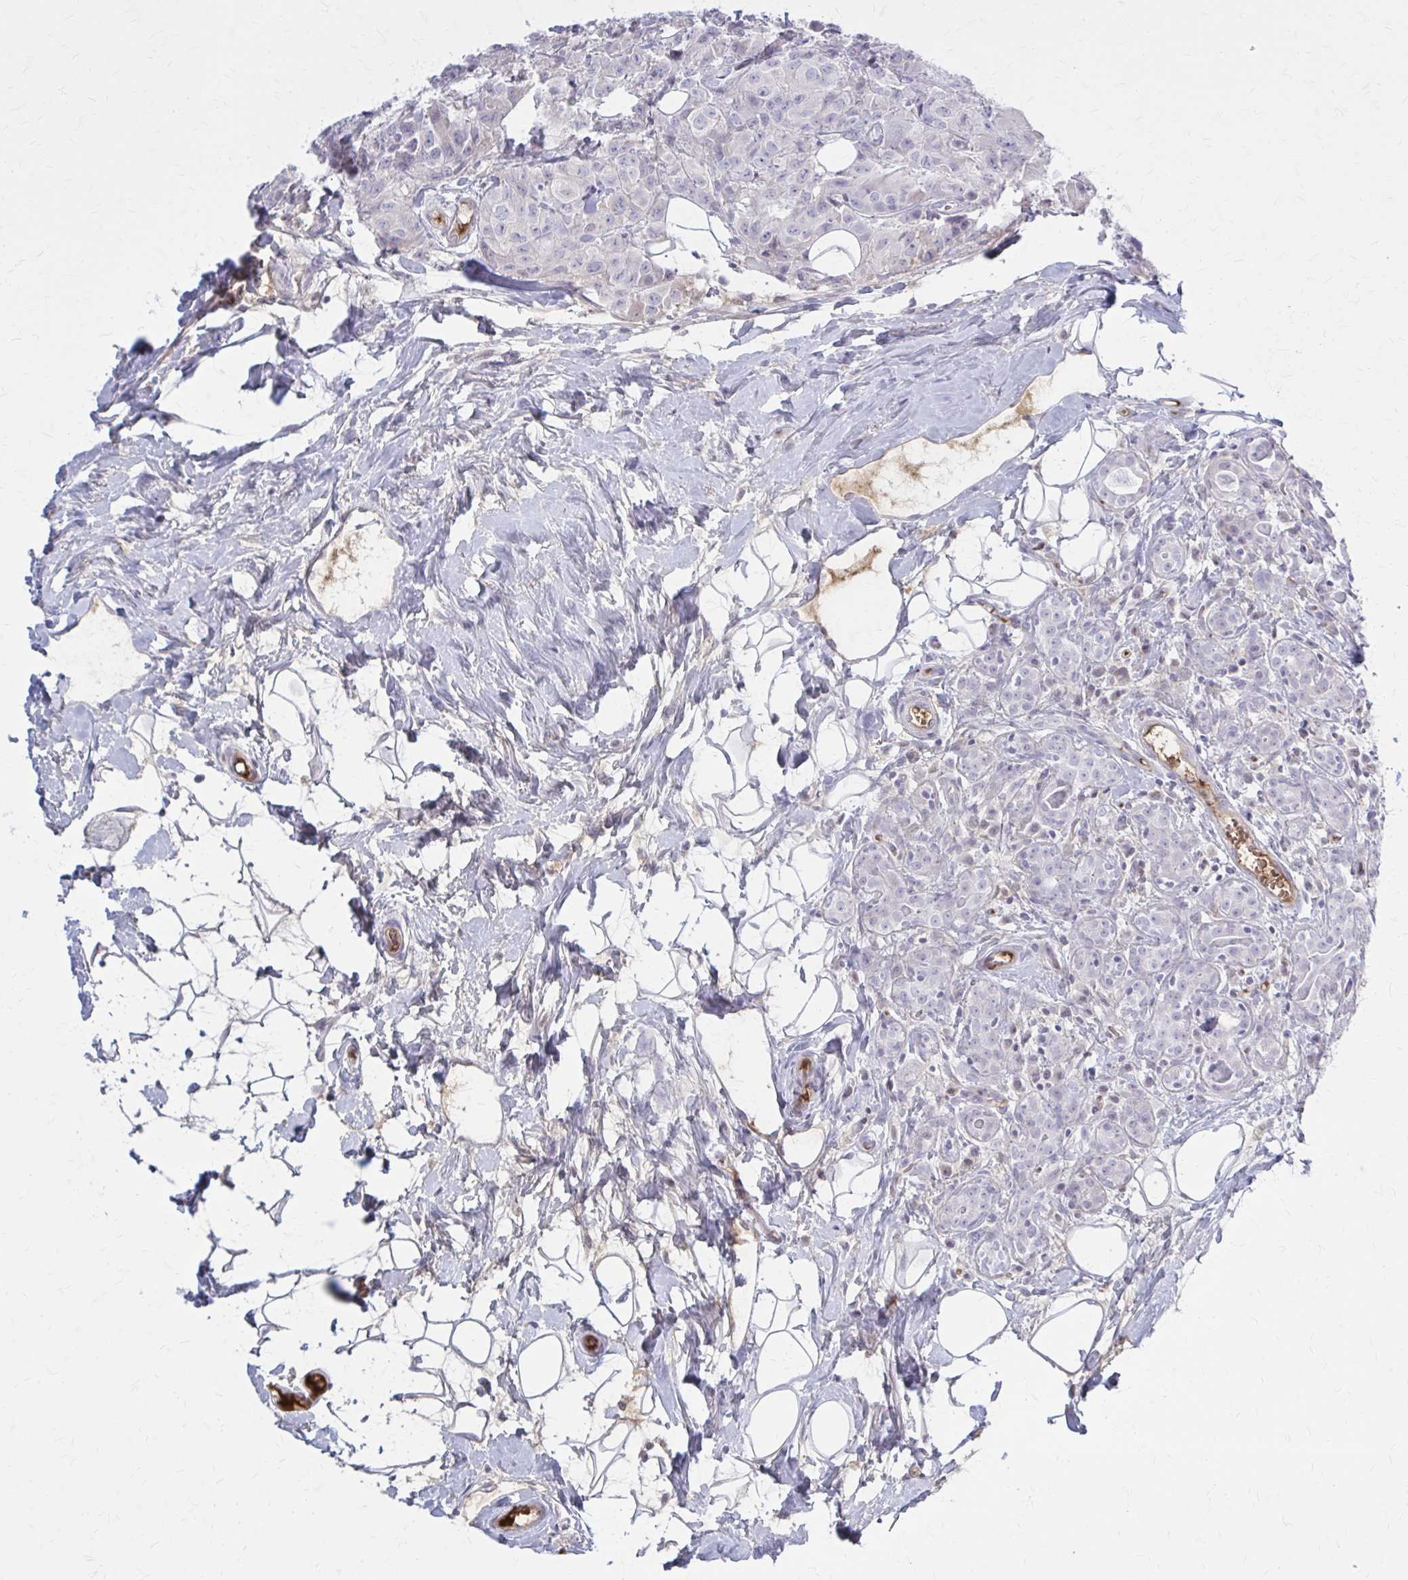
{"staining": {"intensity": "negative", "quantity": "none", "location": "none"}, "tissue": "breast cancer", "cell_type": "Tumor cells", "image_type": "cancer", "snomed": [{"axis": "morphology", "description": "Duct carcinoma"}, {"axis": "topography", "description": "Breast"}], "caption": "Immunohistochemistry (IHC) of human breast cancer (invasive ductal carcinoma) shows no staining in tumor cells.", "gene": "SERPIND1", "patient": {"sex": "female", "age": 43}}